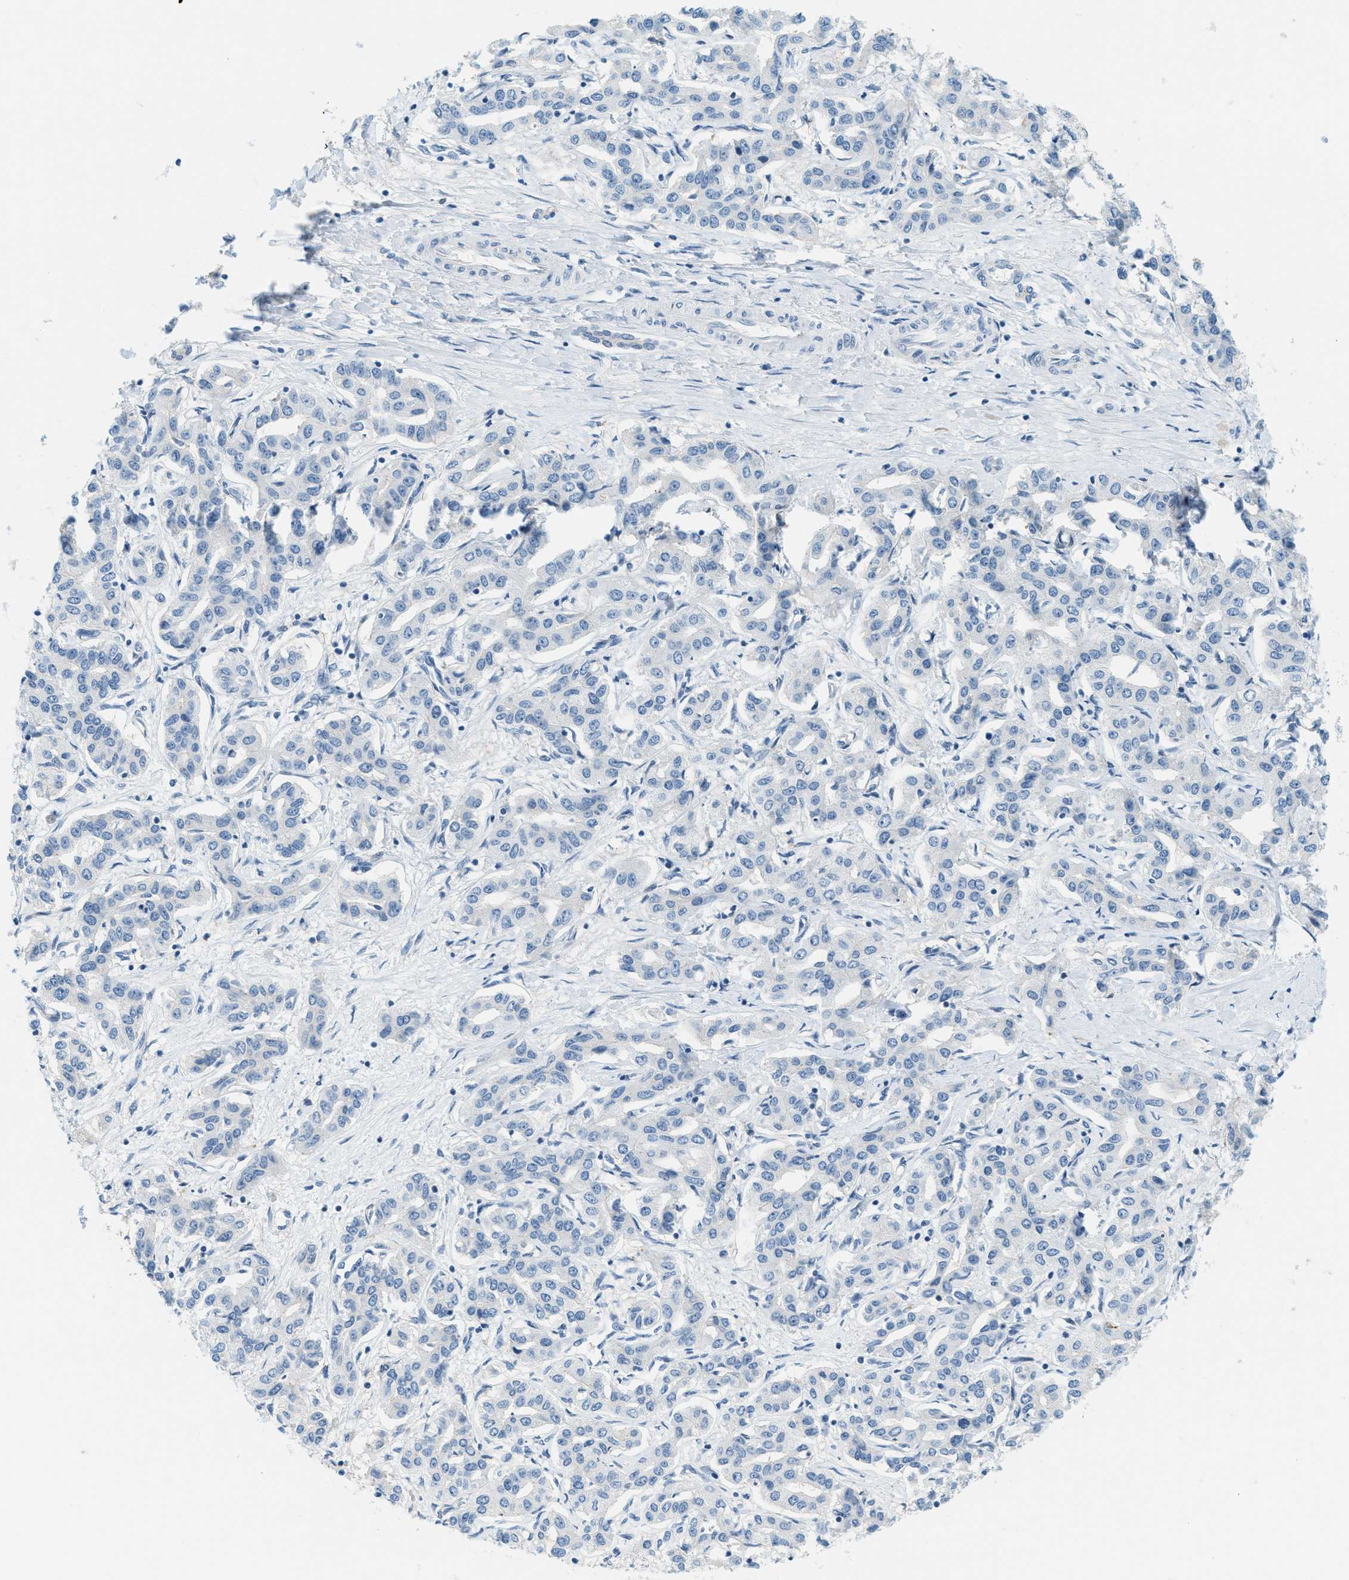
{"staining": {"intensity": "negative", "quantity": "none", "location": "none"}, "tissue": "liver cancer", "cell_type": "Tumor cells", "image_type": "cancer", "snomed": [{"axis": "morphology", "description": "Cholangiocarcinoma"}, {"axis": "topography", "description": "Liver"}], "caption": "Cholangiocarcinoma (liver) was stained to show a protein in brown. There is no significant staining in tumor cells.", "gene": "CYP4X1", "patient": {"sex": "male", "age": 59}}